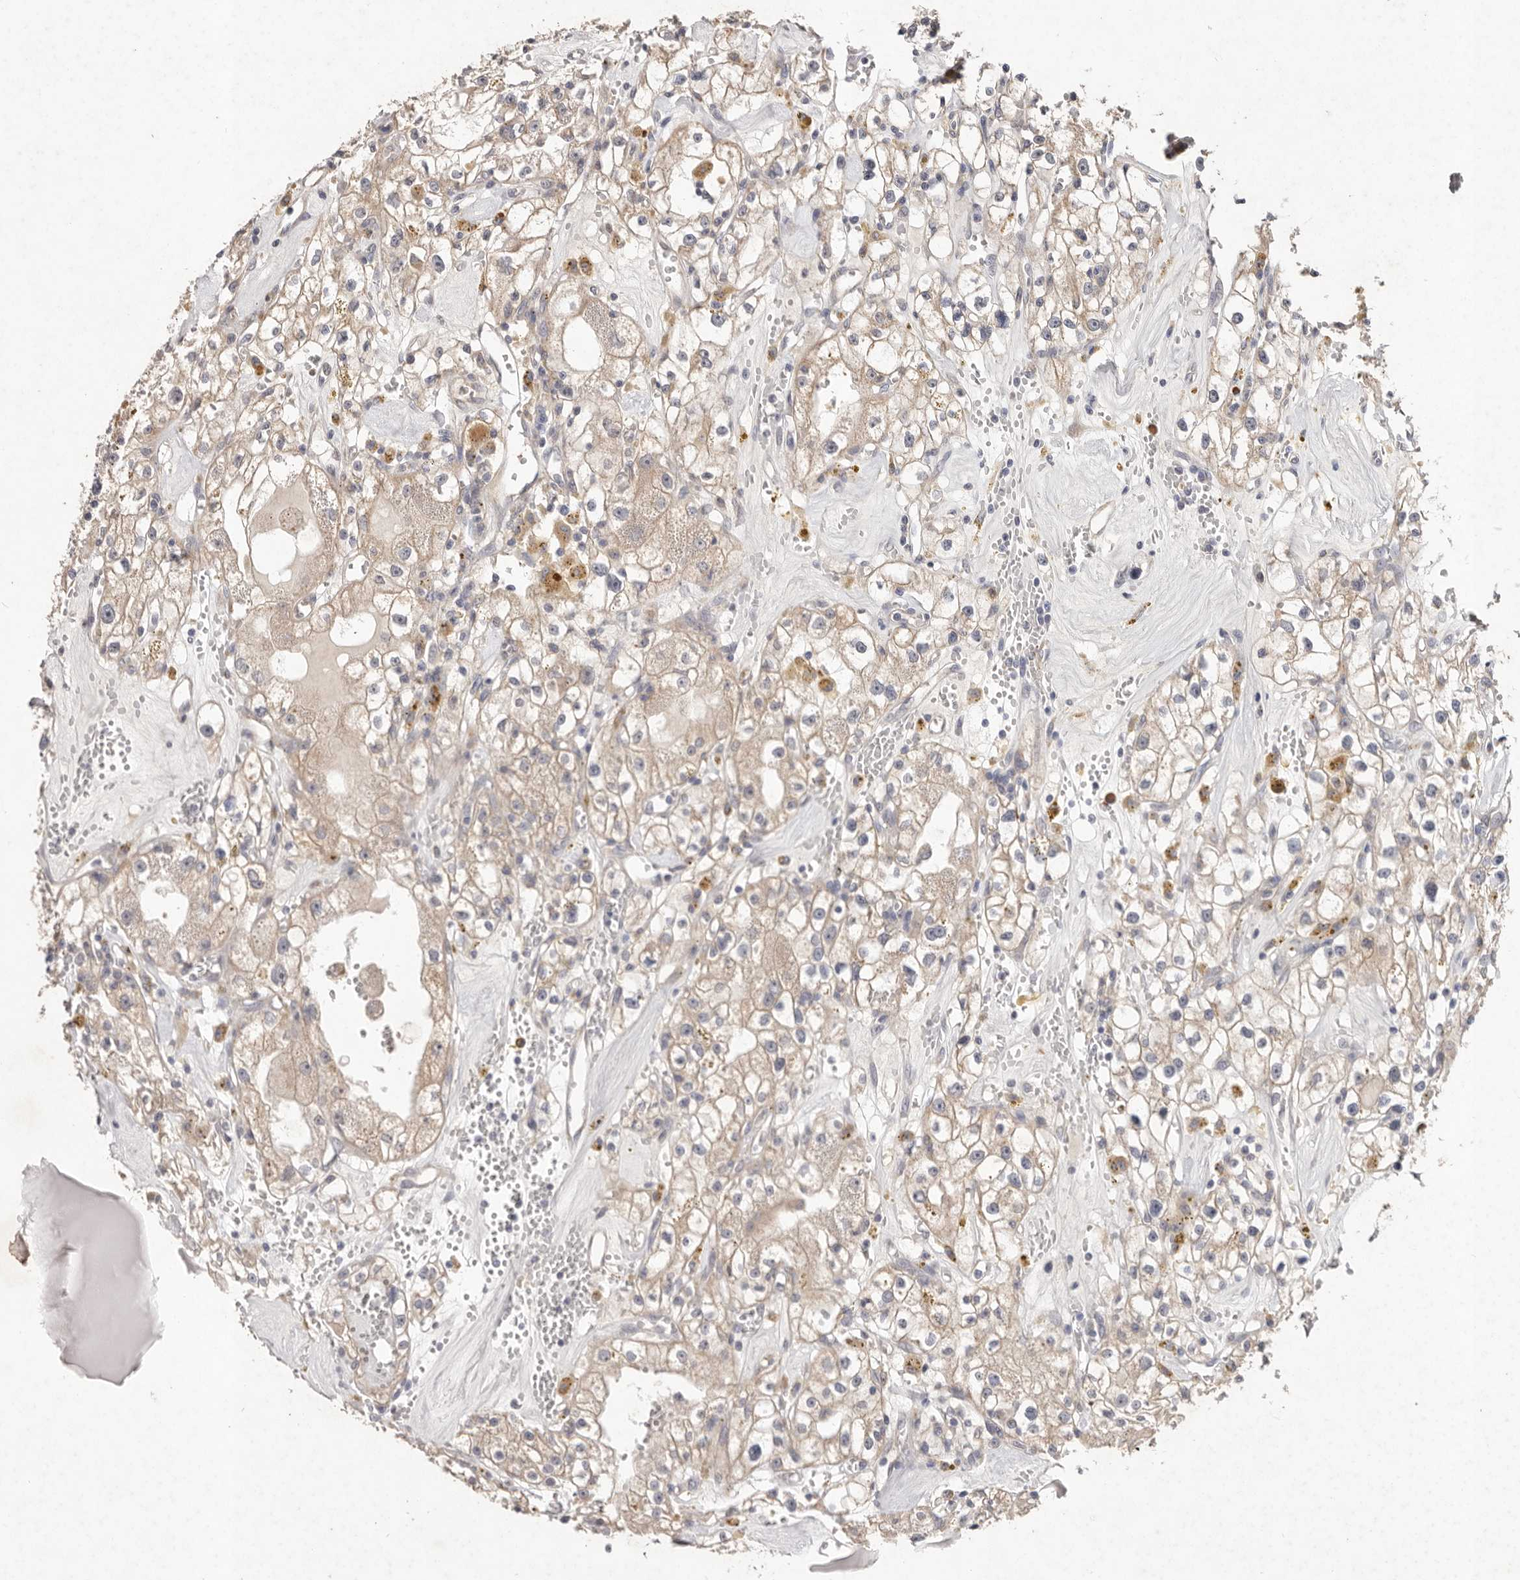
{"staining": {"intensity": "weak", "quantity": ">75%", "location": "cytoplasmic/membranous"}, "tissue": "renal cancer", "cell_type": "Tumor cells", "image_type": "cancer", "snomed": [{"axis": "morphology", "description": "Adenocarcinoma, NOS"}, {"axis": "topography", "description": "Kidney"}], "caption": "Renal cancer stained for a protein (brown) exhibits weak cytoplasmic/membranous positive expression in about >75% of tumor cells.", "gene": "WDR77", "patient": {"sex": "male", "age": 56}}